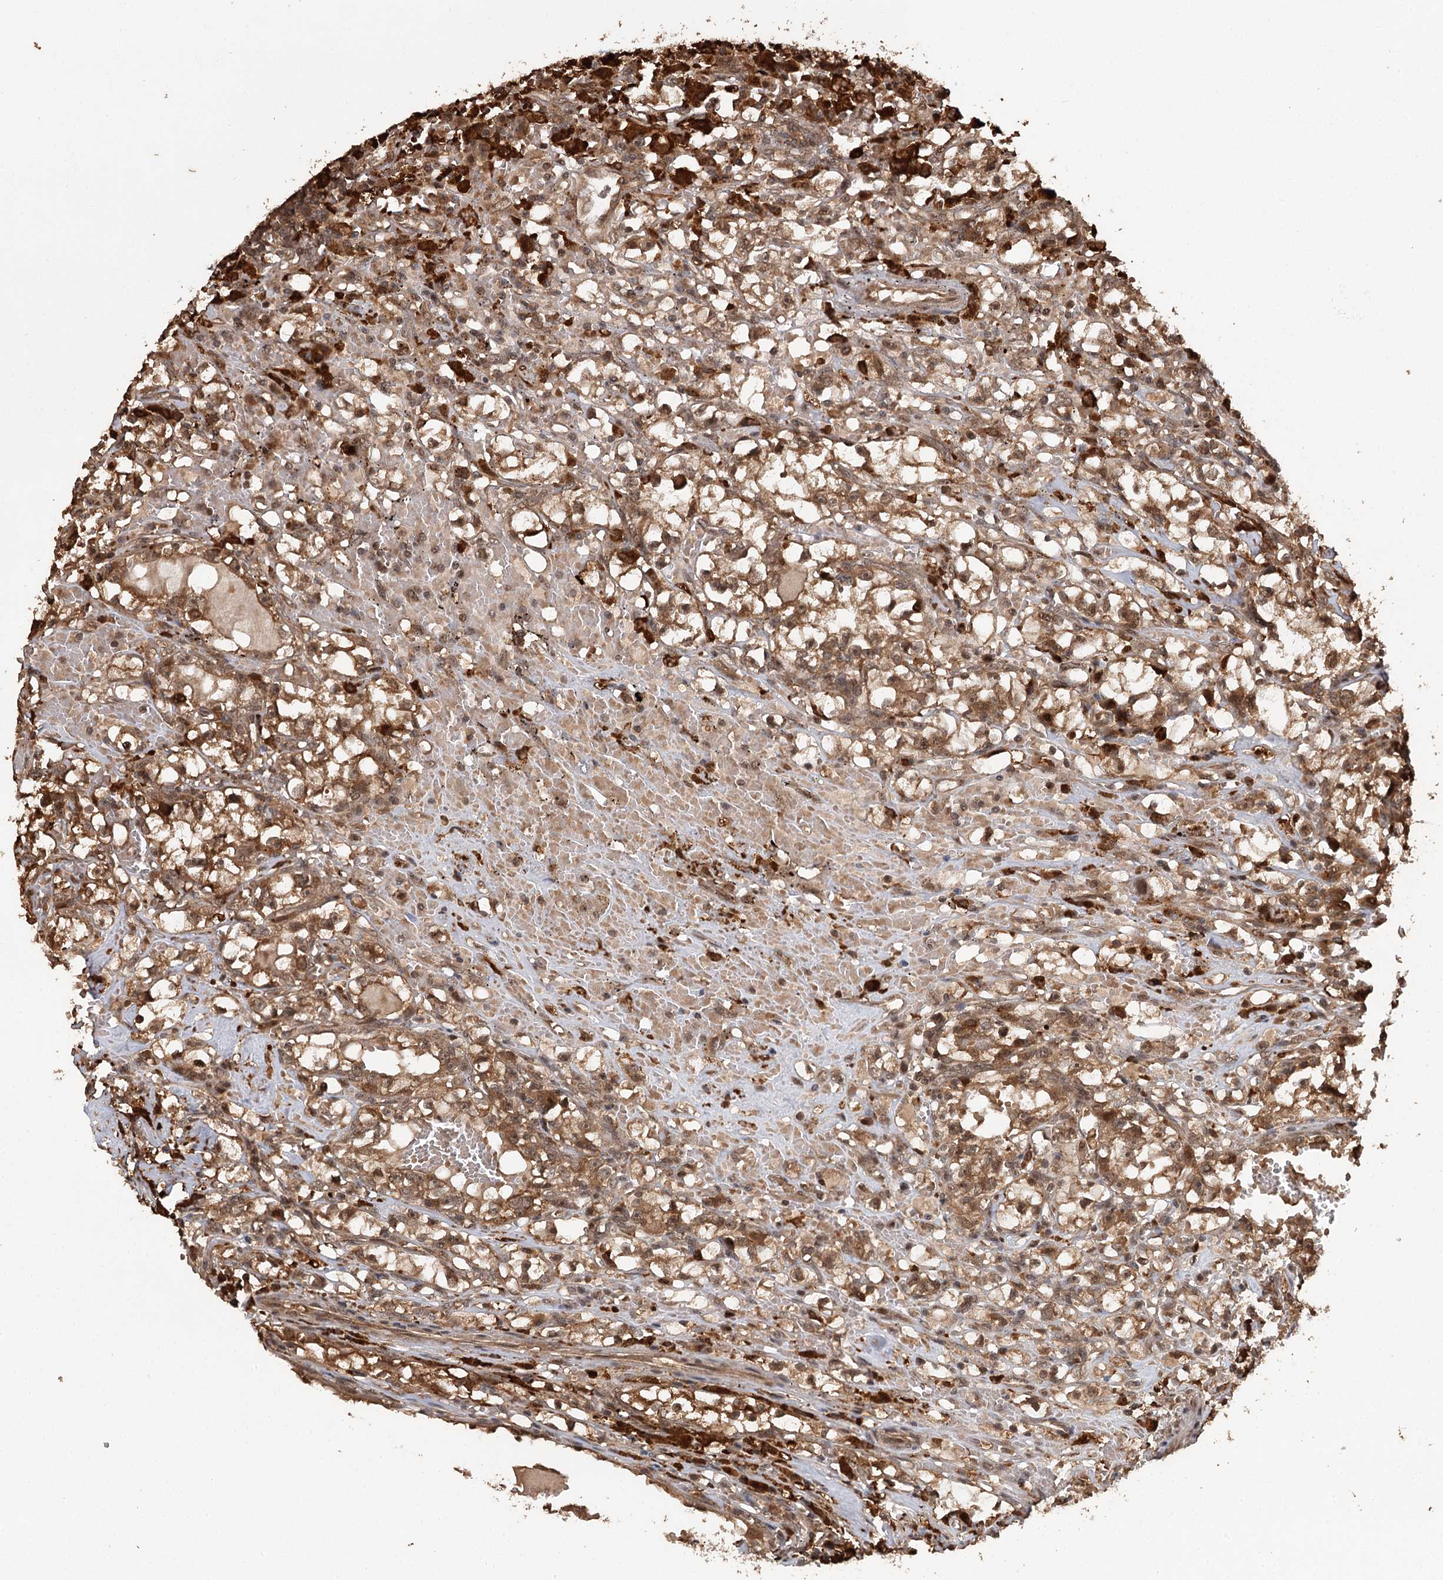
{"staining": {"intensity": "moderate", "quantity": ">75%", "location": "cytoplasmic/membranous,nuclear"}, "tissue": "renal cancer", "cell_type": "Tumor cells", "image_type": "cancer", "snomed": [{"axis": "morphology", "description": "Adenocarcinoma, NOS"}, {"axis": "topography", "description": "Kidney"}], "caption": "A micrograph of human renal cancer (adenocarcinoma) stained for a protein demonstrates moderate cytoplasmic/membranous and nuclear brown staining in tumor cells.", "gene": "N6AMT1", "patient": {"sex": "male", "age": 56}}